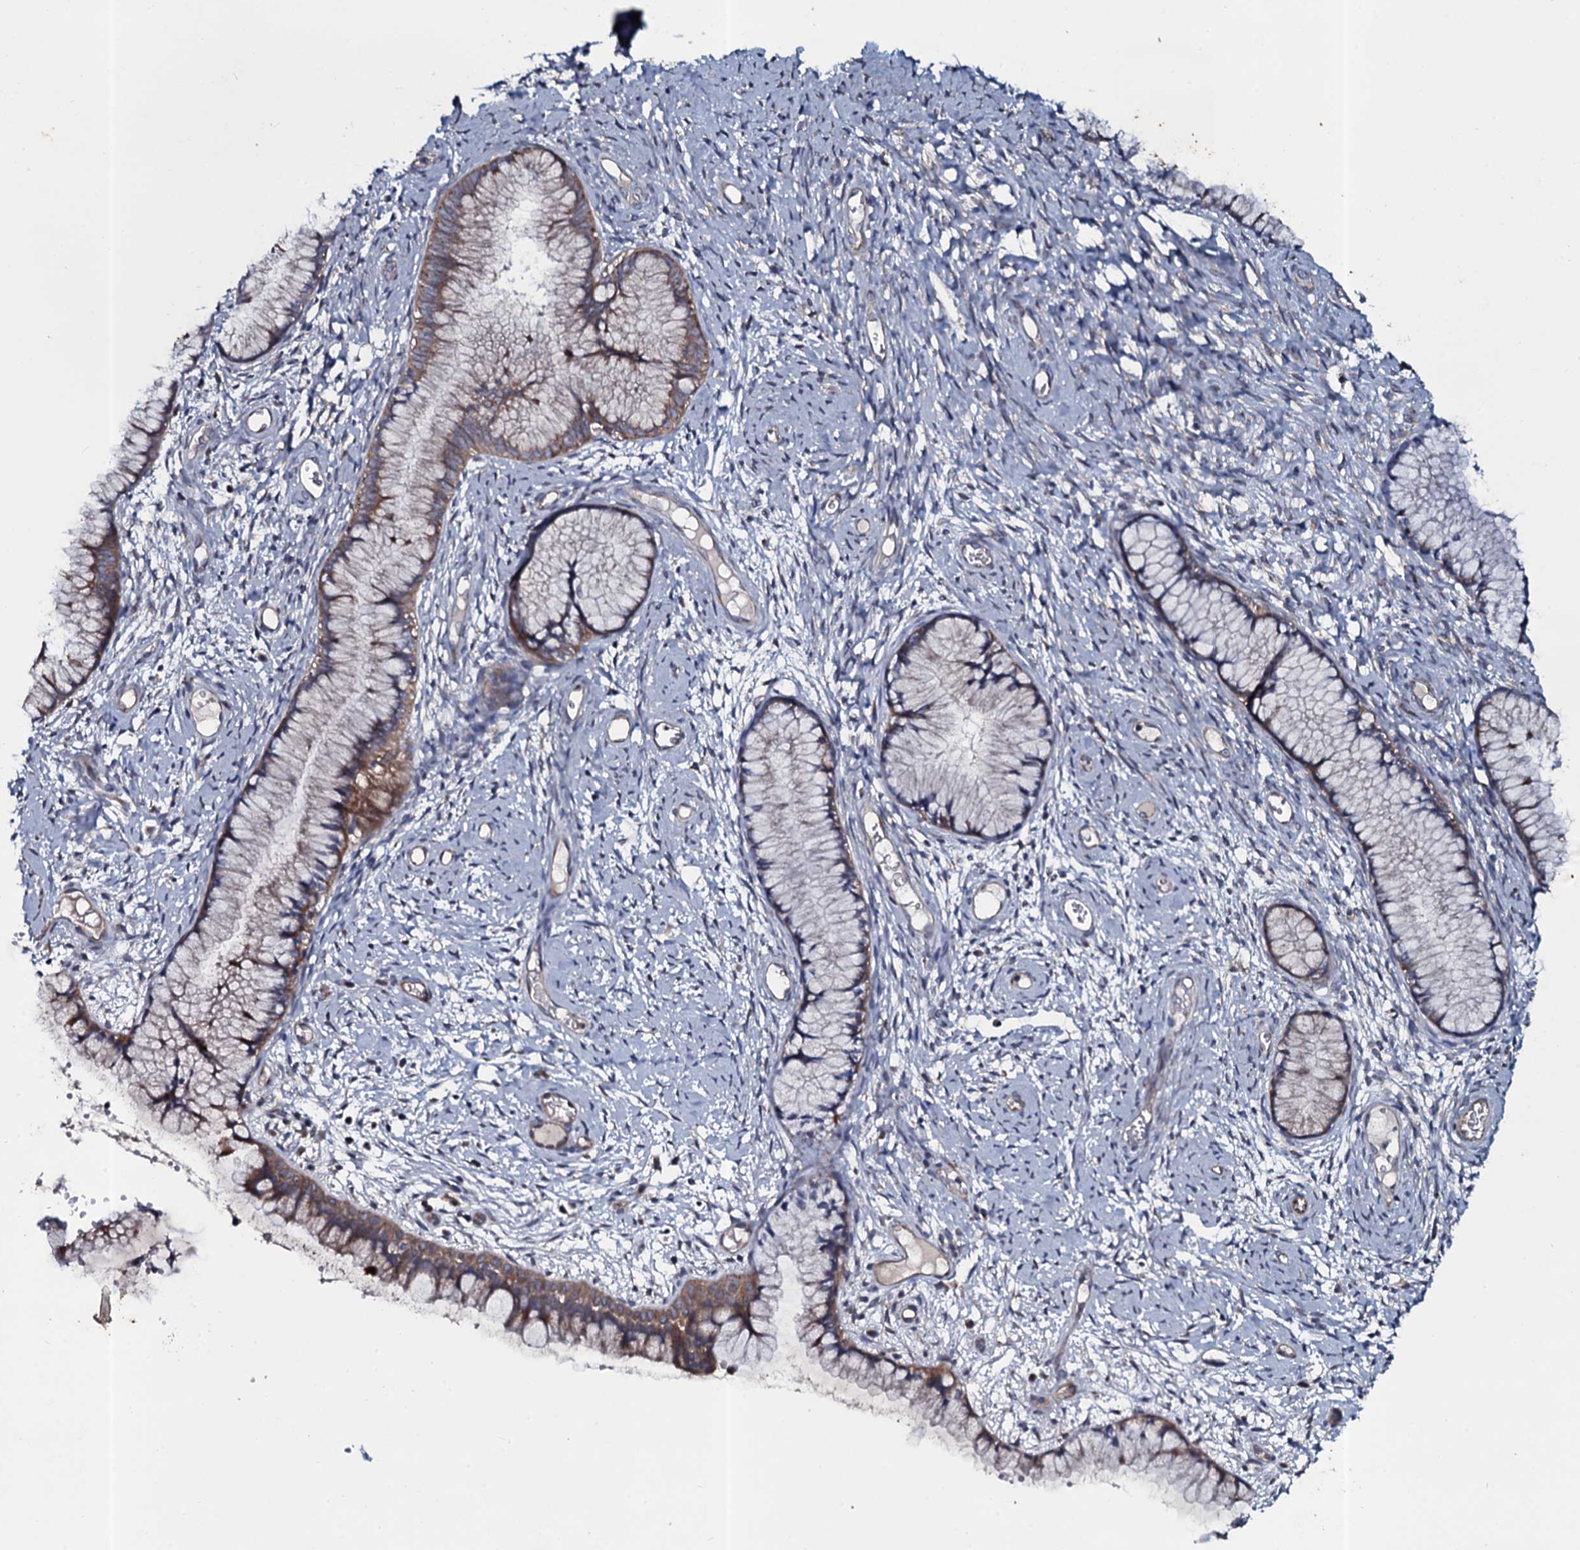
{"staining": {"intensity": "moderate", "quantity": "25%-75%", "location": "cytoplasmic/membranous"}, "tissue": "cervix", "cell_type": "Glandular cells", "image_type": "normal", "snomed": [{"axis": "morphology", "description": "Normal tissue, NOS"}, {"axis": "topography", "description": "Cervix"}], "caption": "The photomicrograph exhibits a brown stain indicating the presence of a protein in the cytoplasmic/membranous of glandular cells in cervix.", "gene": "TMEM151A", "patient": {"sex": "female", "age": 42}}